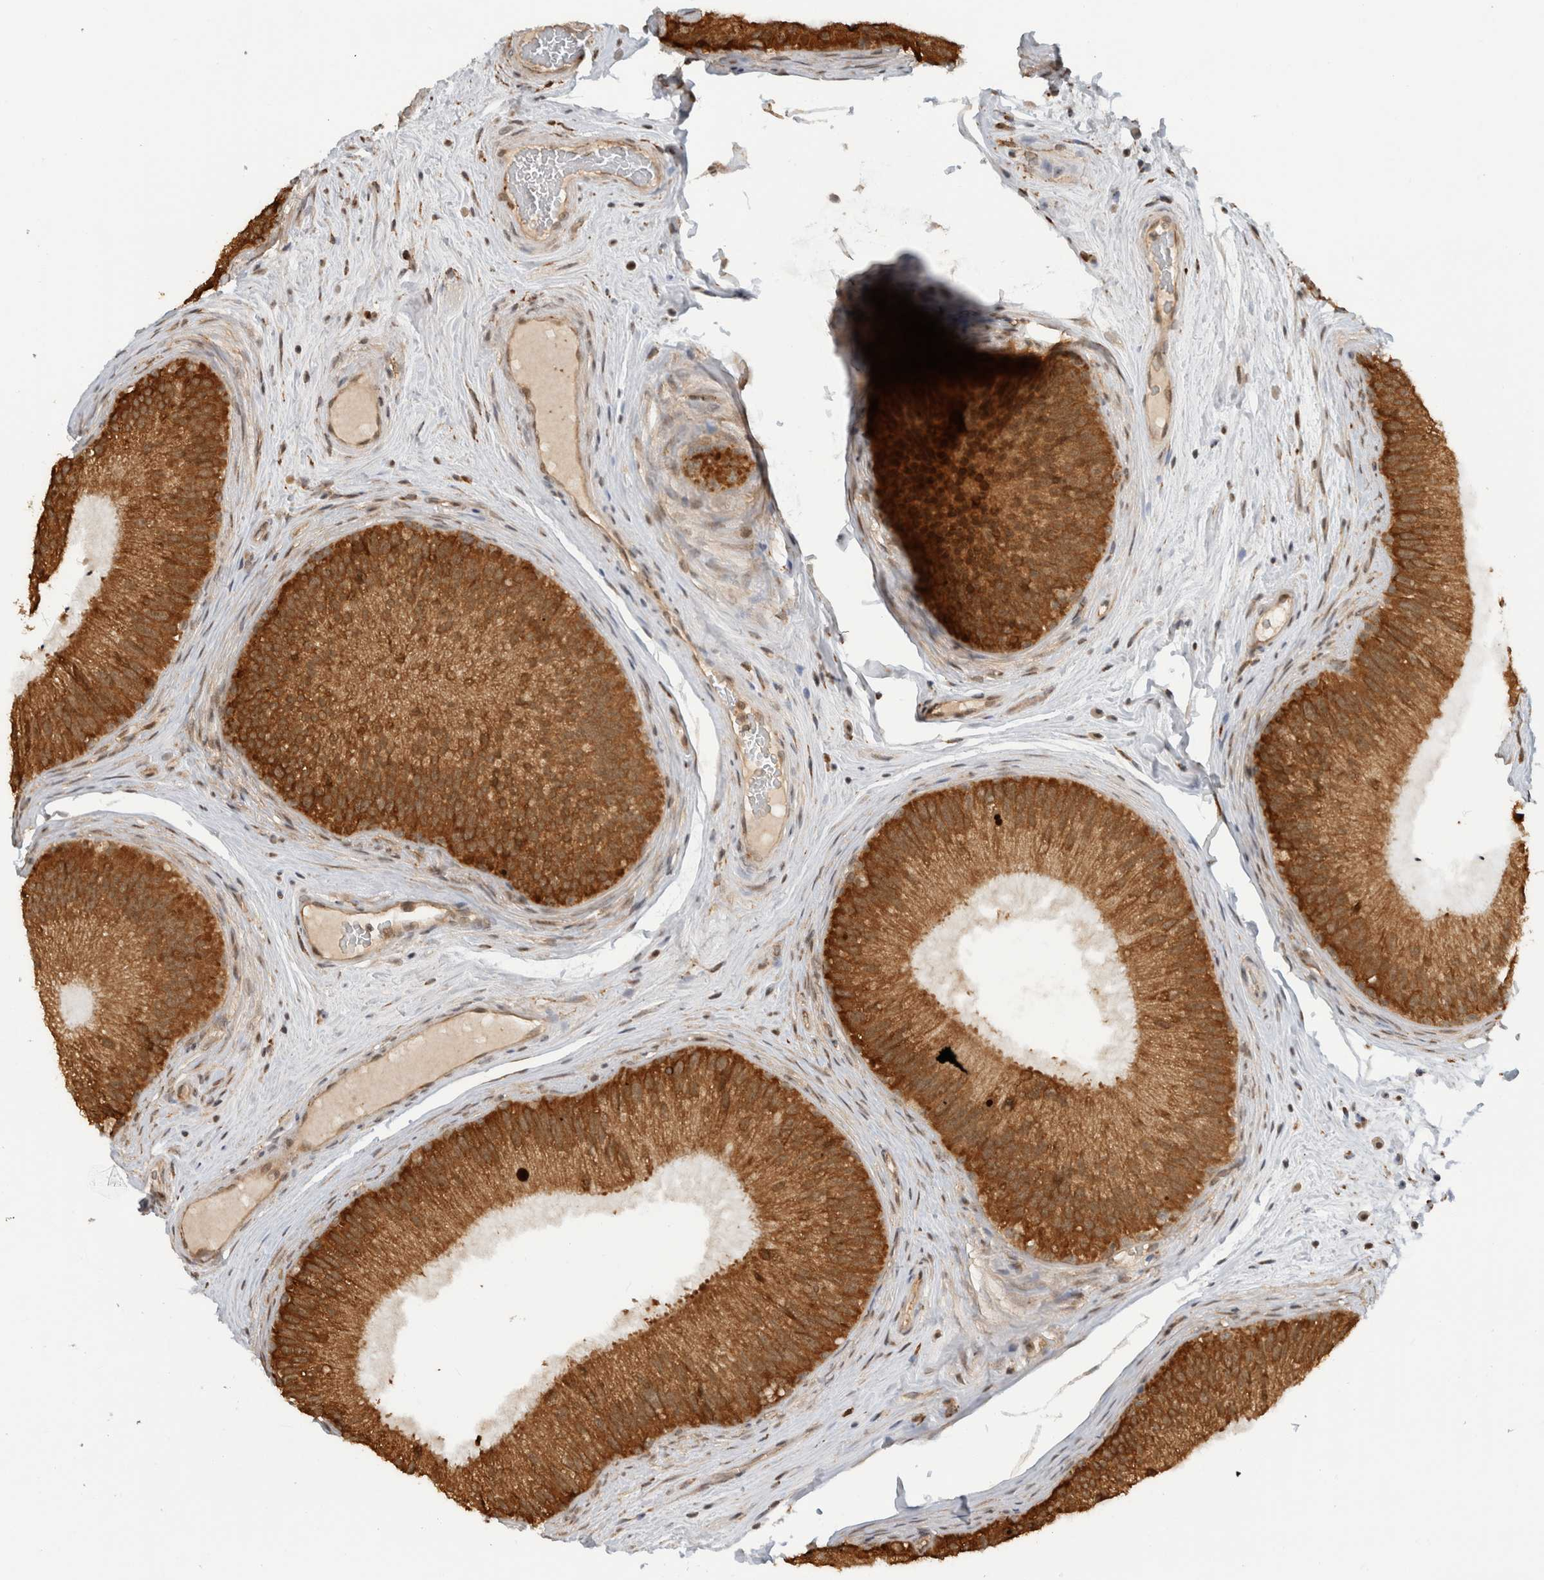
{"staining": {"intensity": "moderate", "quantity": ">75%", "location": "cytoplasmic/membranous"}, "tissue": "epididymis", "cell_type": "Glandular cells", "image_type": "normal", "snomed": [{"axis": "morphology", "description": "Normal tissue, NOS"}, {"axis": "topography", "description": "Epididymis"}], "caption": "DAB (3,3'-diaminobenzidine) immunohistochemical staining of benign human epididymis exhibits moderate cytoplasmic/membranous protein expression in approximately >75% of glandular cells. The staining was performed using DAB, with brown indicating positive protein expression. Nuclei are stained blue with hematoxylin.", "gene": "MS4A7", "patient": {"sex": "male", "age": 45}}